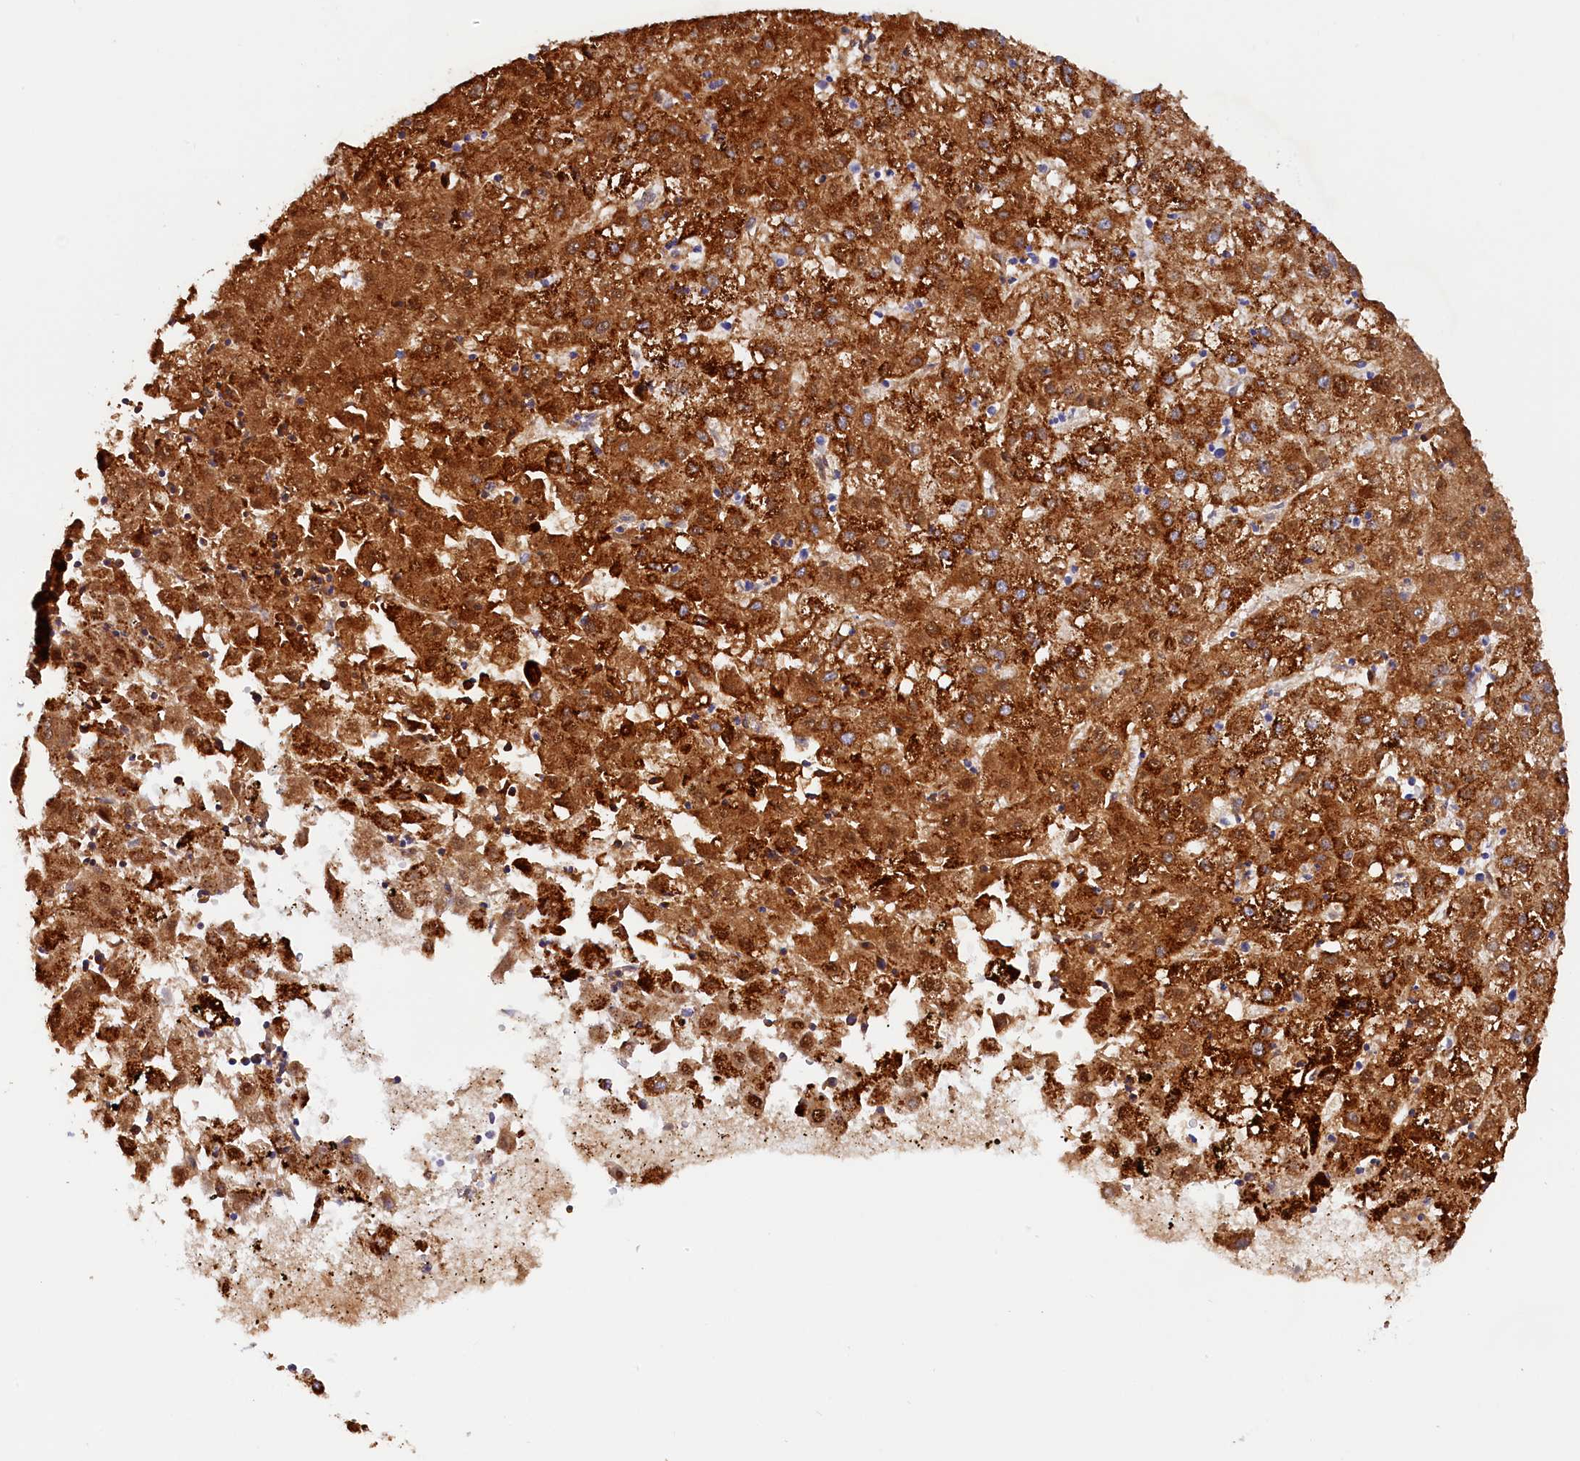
{"staining": {"intensity": "strong", "quantity": ">75%", "location": "cytoplasmic/membranous"}, "tissue": "liver cancer", "cell_type": "Tumor cells", "image_type": "cancer", "snomed": [{"axis": "morphology", "description": "Carcinoma, Hepatocellular, NOS"}, {"axis": "topography", "description": "Liver"}], "caption": "Immunohistochemistry (DAB (3,3'-diaminobenzidine)) staining of human liver hepatocellular carcinoma displays strong cytoplasmic/membranous protein positivity in approximately >75% of tumor cells.", "gene": "AKTIP", "patient": {"sex": "male", "age": 72}}